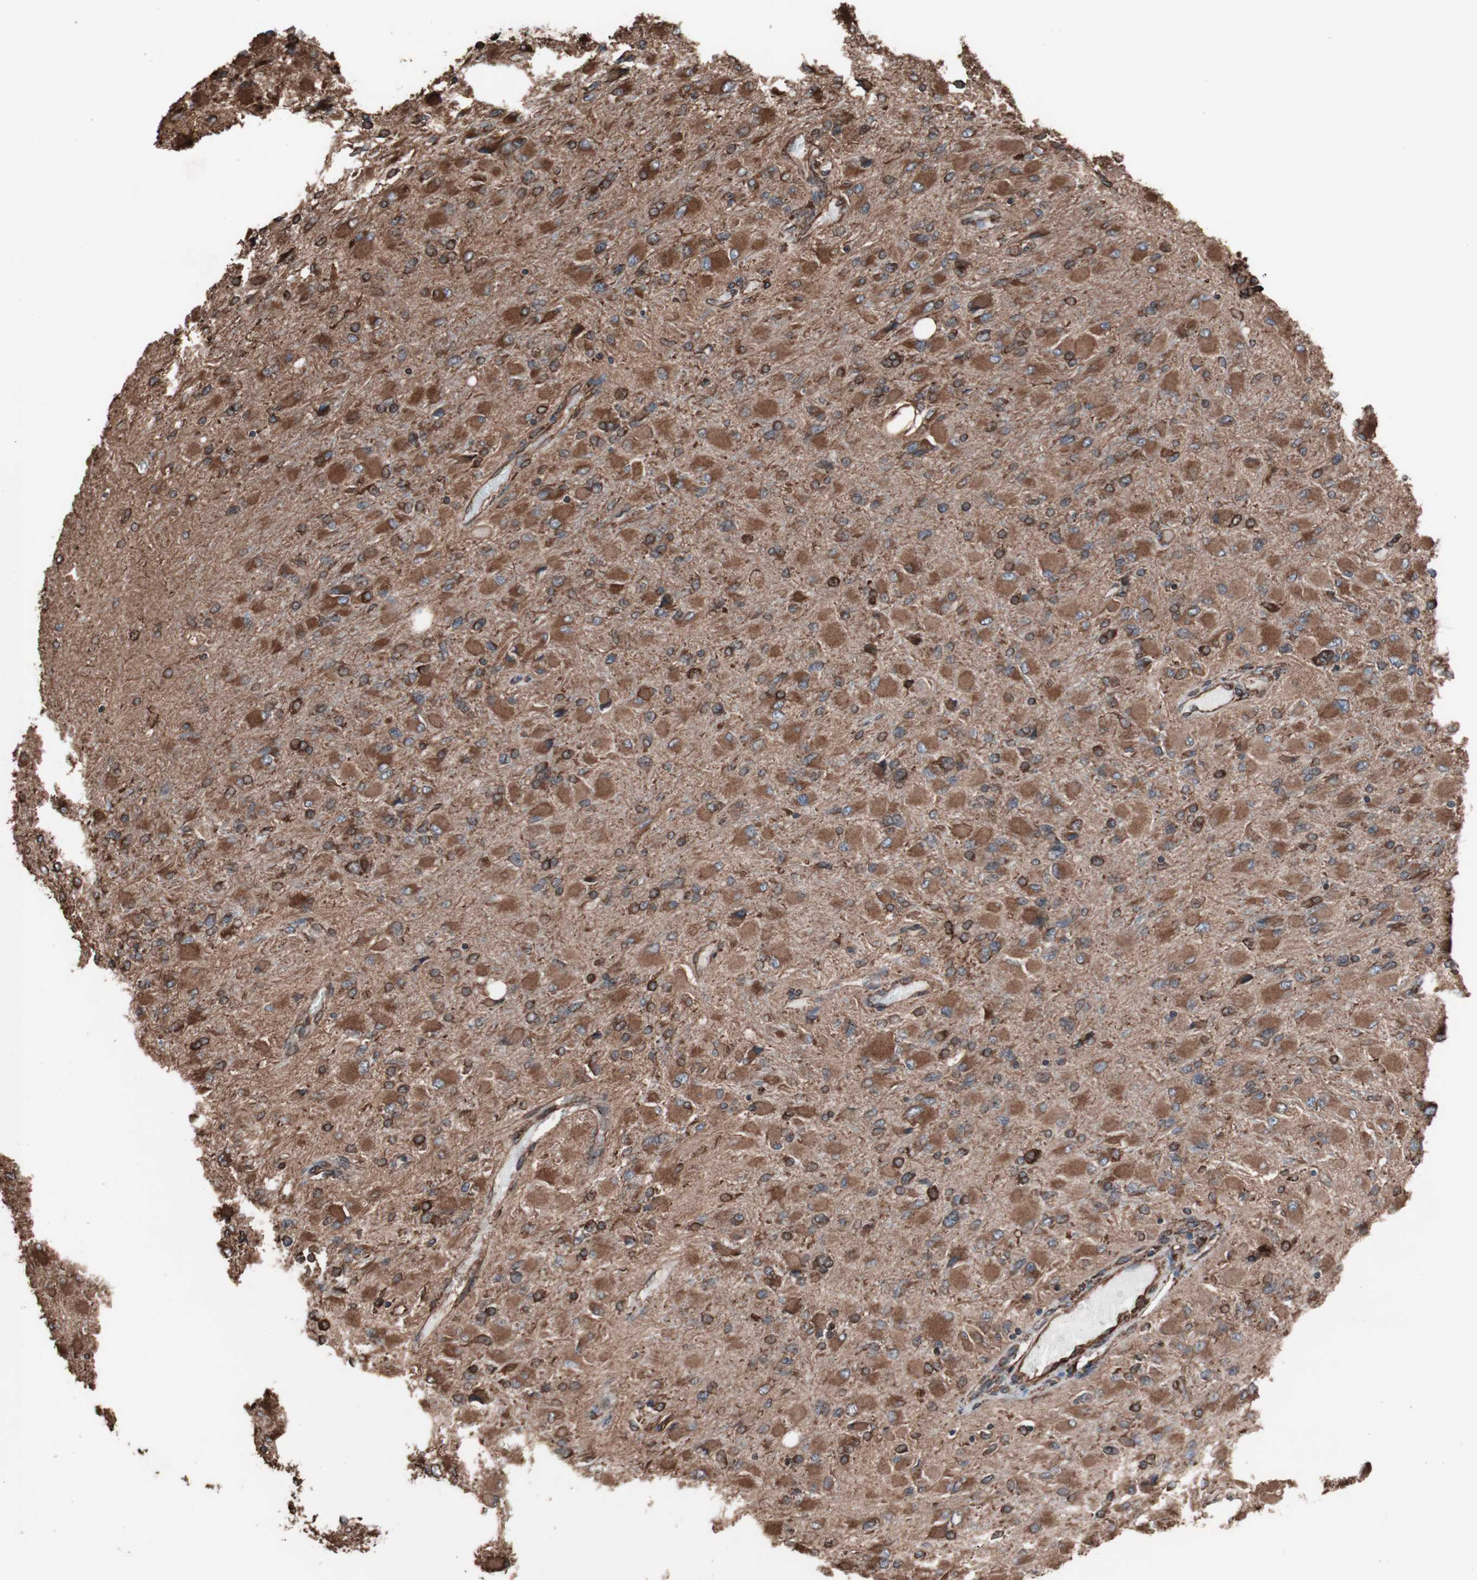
{"staining": {"intensity": "moderate", "quantity": ">75%", "location": "cytoplasmic/membranous"}, "tissue": "glioma", "cell_type": "Tumor cells", "image_type": "cancer", "snomed": [{"axis": "morphology", "description": "Glioma, malignant, High grade"}, {"axis": "topography", "description": "Cerebral cortex"}], "caption": "Human glioma stained with a brown dye displays moderate cytoplasmic/membranous positive positivity in approximately >75% of tumor cells.", "gene": "HSP90B1", "patient": {"sex": "female", "age": 36}}